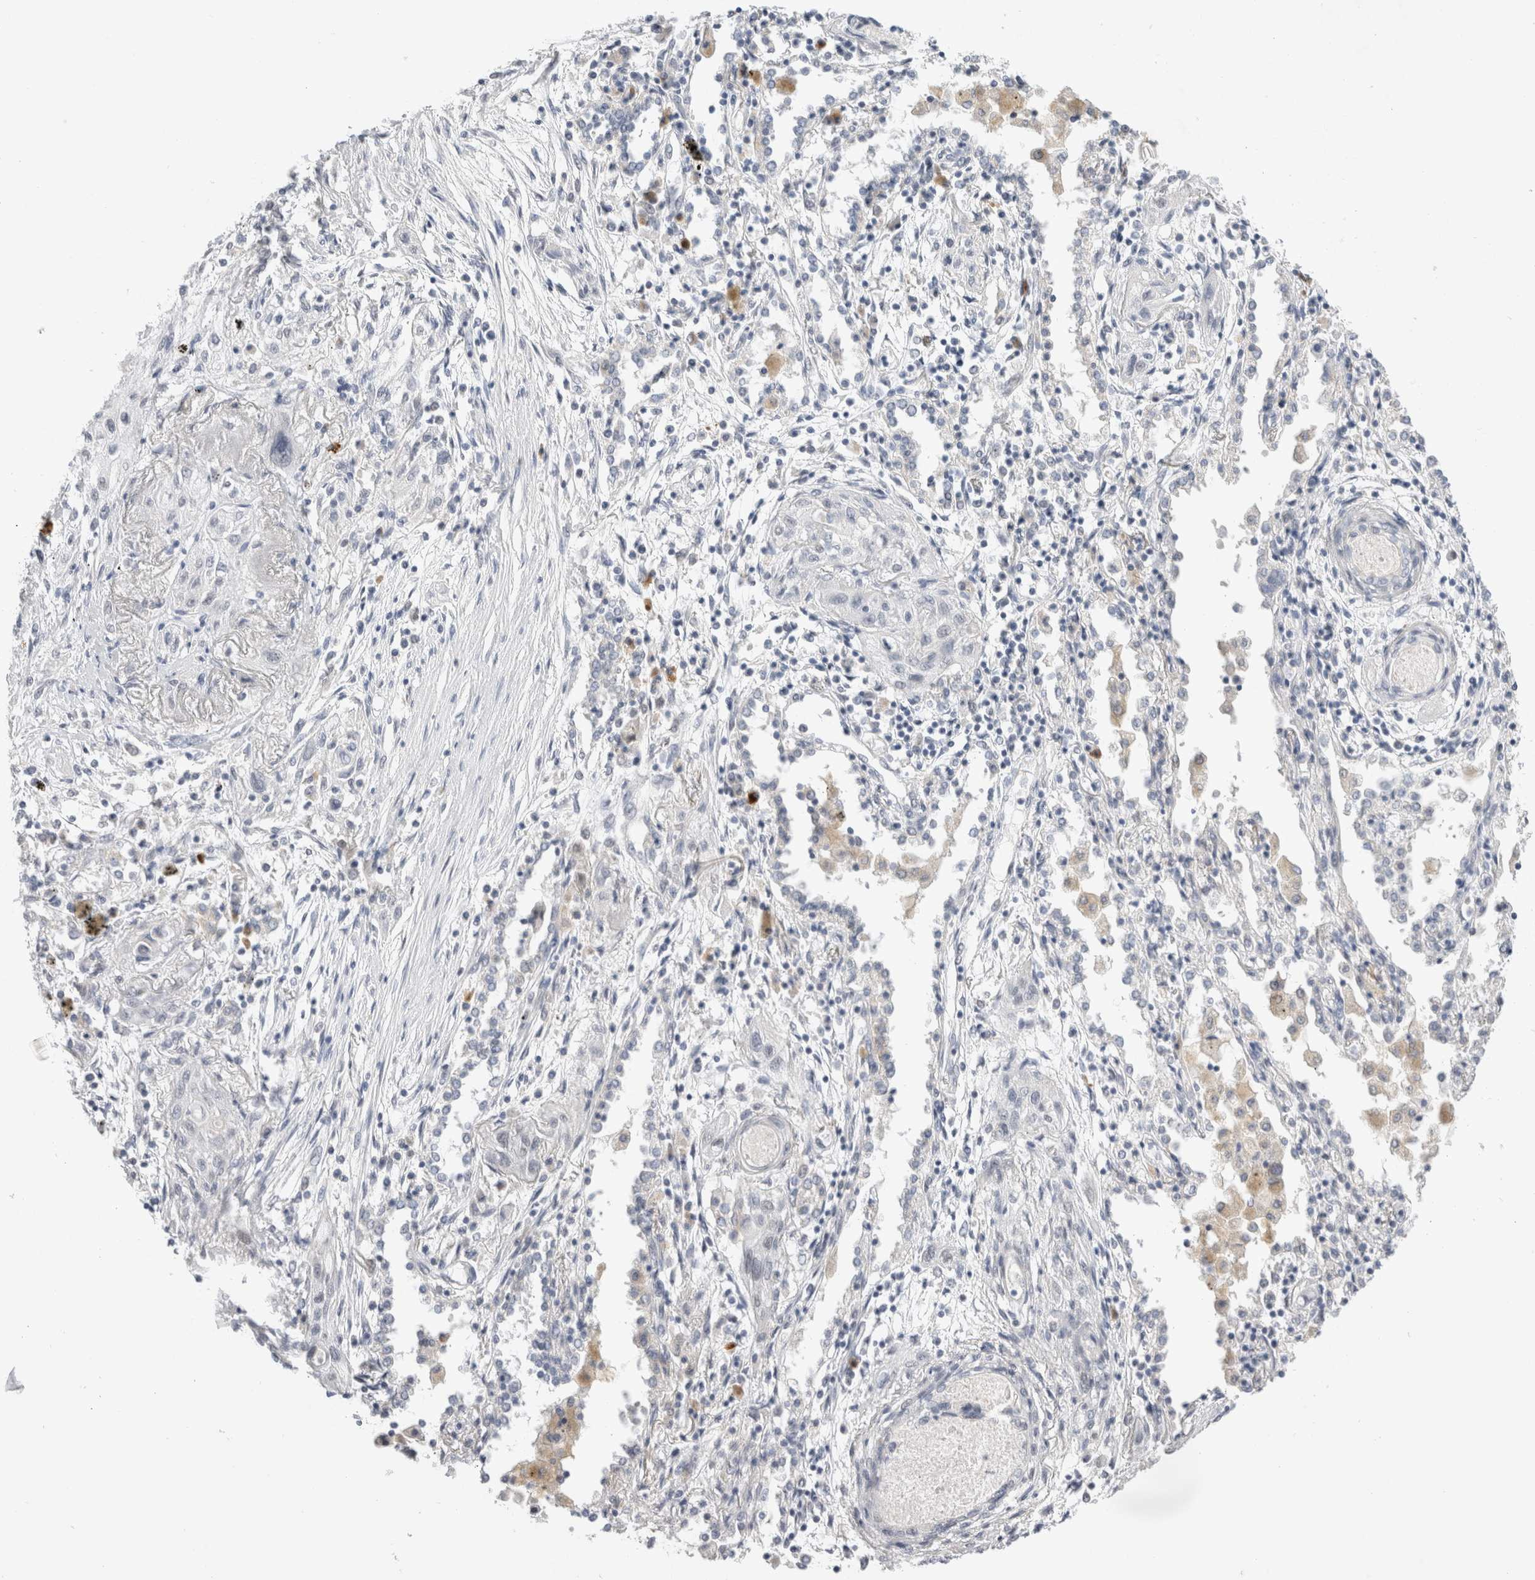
{"staining": {"intensity": "negative", "quantity": "none", "location": "none"}, "tissue": "lung cancer", "cell_type": "Tumor cells", "image_type": "cancer", "snomed": [{"axis": "morphology", "description": "Squamous cell carcinoma, NOS"}, {"axis": "topography", "description": "Lung"}], "caption": "Lung cancer stained for a protein using immunohistochemistry (IHC) reveals no expression tumor cells.", "gene": "SLC22A12", "patient": {"sex": "female", "age": 47}}